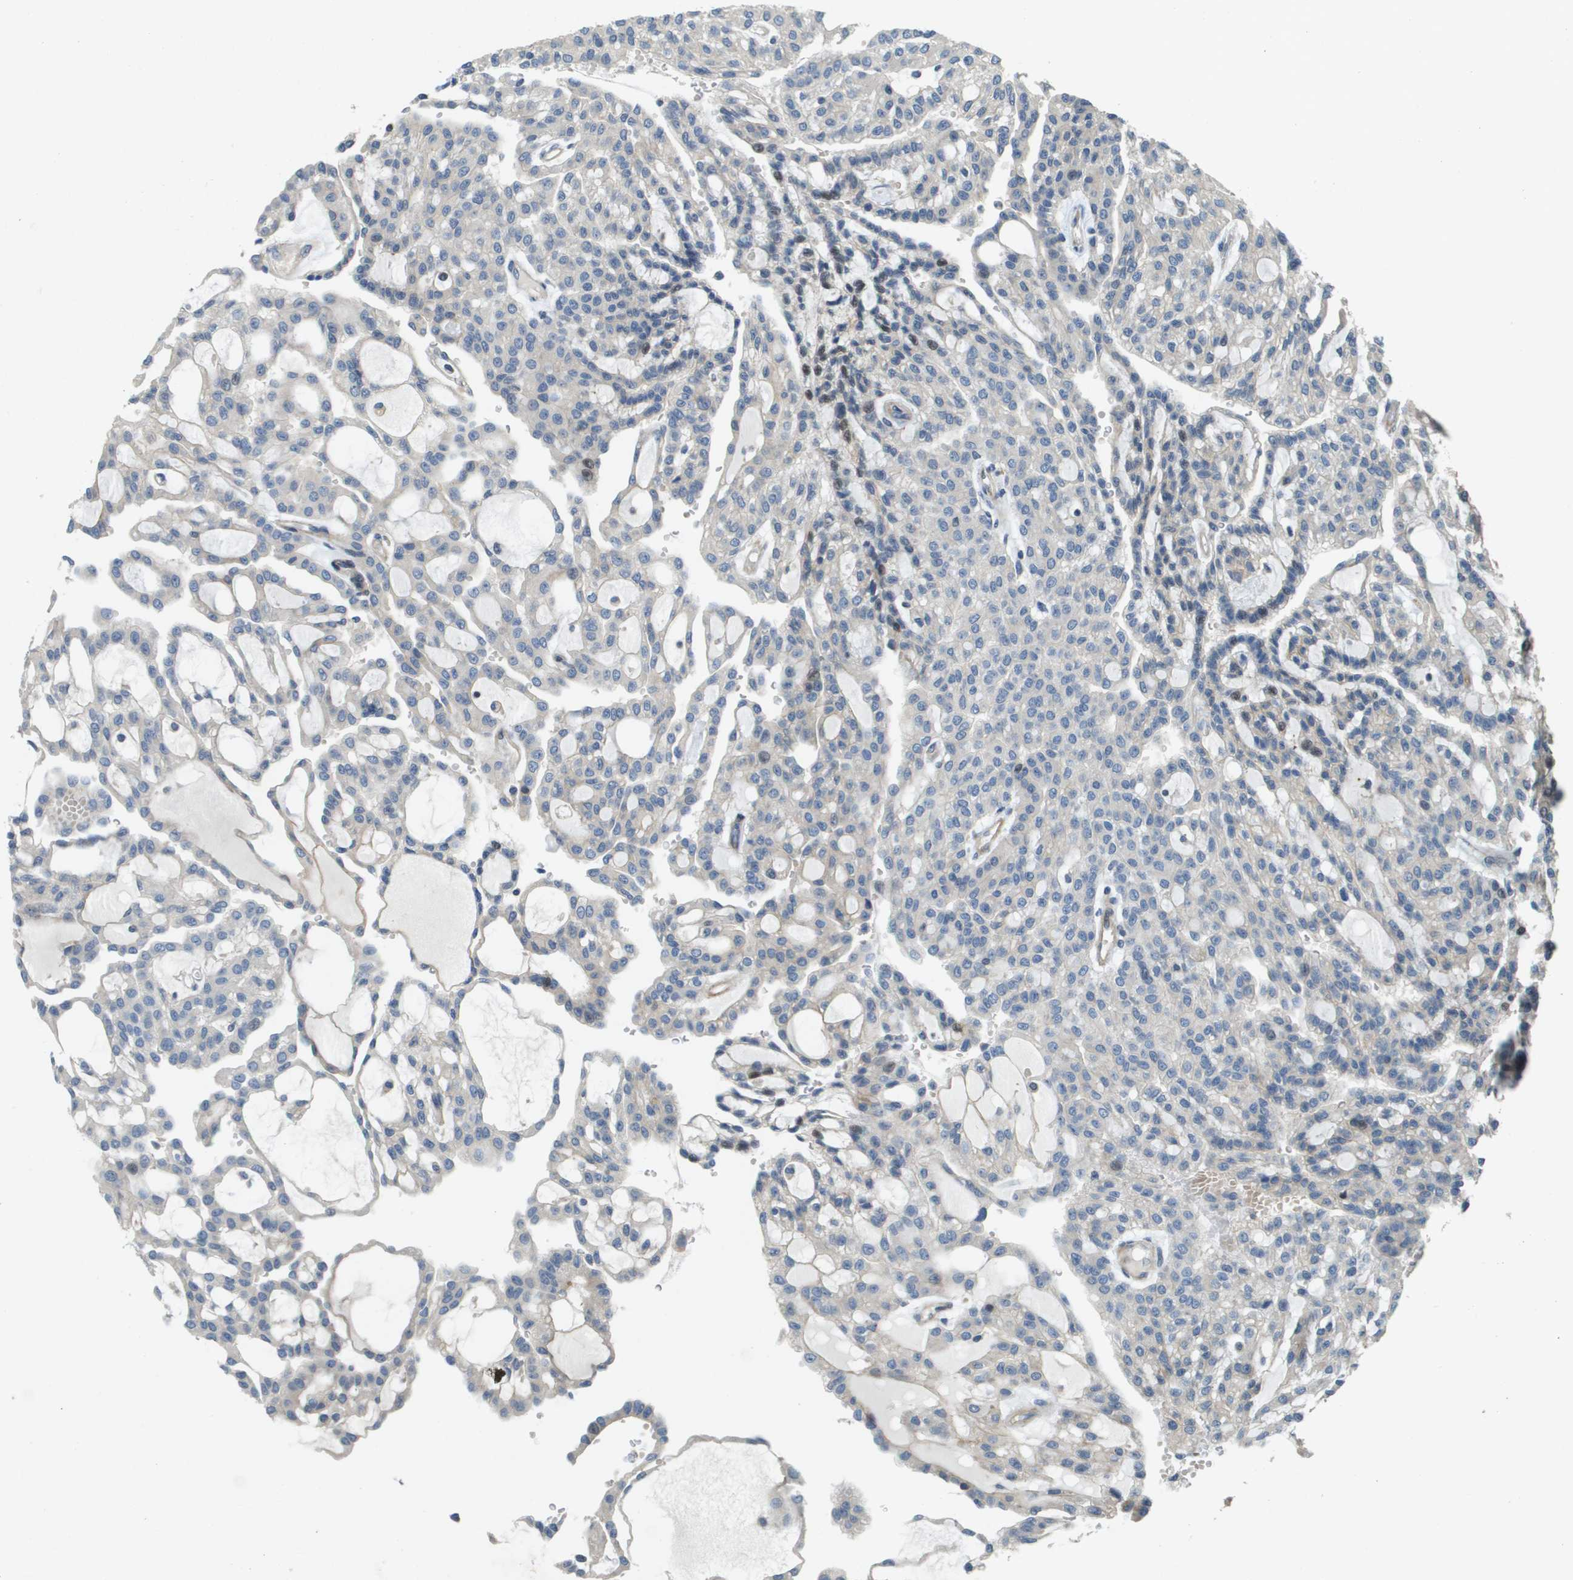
{"staining": {"intensity": "weak", "quantity": "<25%", "location": "nuclear"}, "tissue": "renal cancer", "cell_type": "Tumor cells", "image_type": "cancer", "snomed": [{"axis": "morphology", "description": "Adenocarcinoma, NOS"}, {"axis": "topography", "description": "Kidney"}], "caption": "There is no significant staining in tumor cells of renal cancer.", "gene": "SCN4B", "patient": {"sex": "male", "age": 63}}